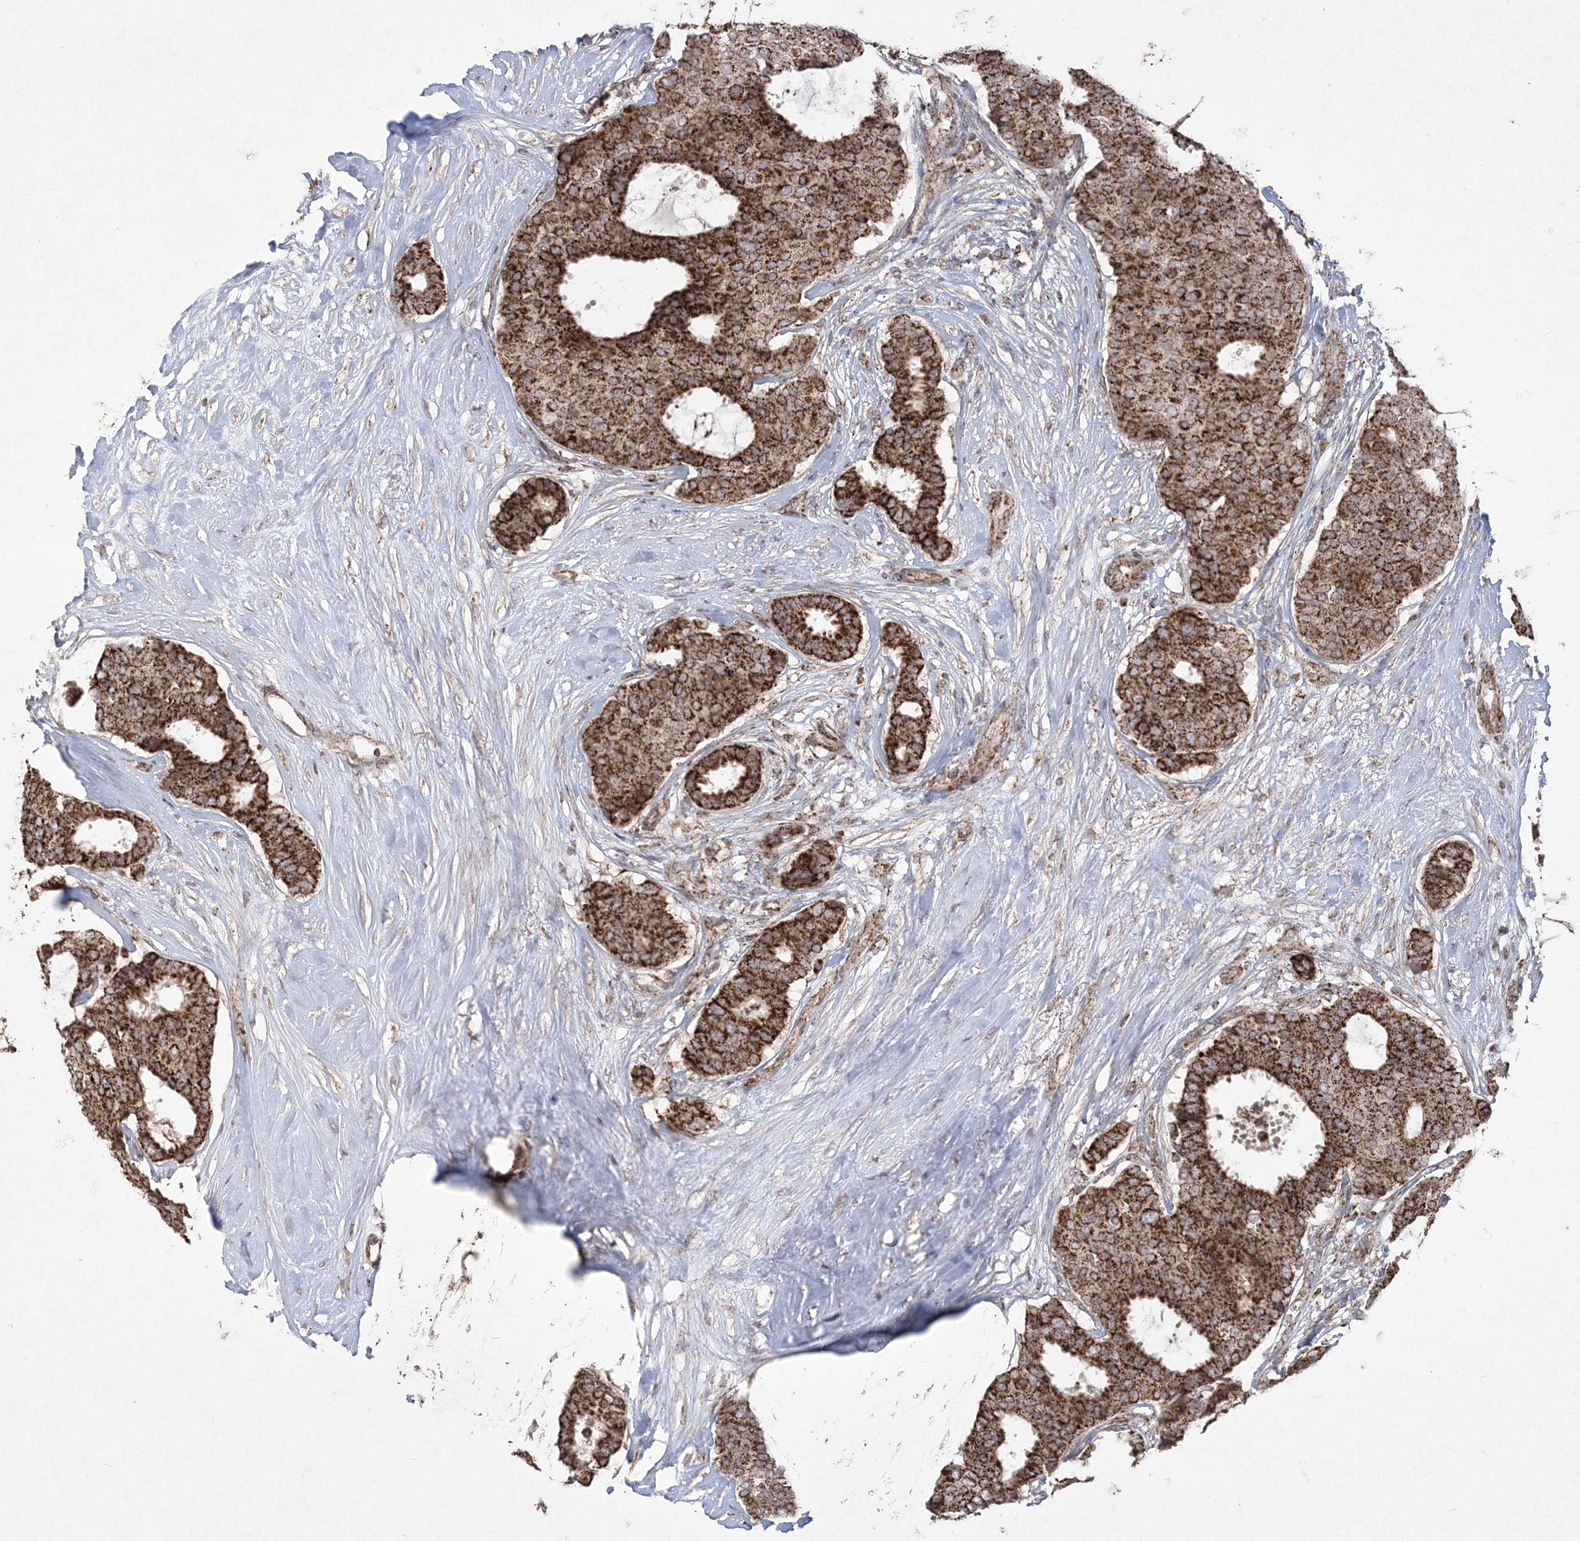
{"staining": {"intensity": "strong", "quantity": ">75%", "location": "cytoplasmic/membranous"}, "tissue": "breast cancer", "cell_type": "Tumor cells", "image_type": "cancer", "snomed": [{"axis": "morphology", "description": "Duct carcinoma"}, {"axis": "topography", "description": "Breast"}], "caption": "A high amount of strong cytoplasmic/membranous staining is present in about >75% of tumor cells in invasive ductal carcinoma (breast) tissue.", "gene": "LRPPRC", "patient": {"sex": "female", "age": 75}}